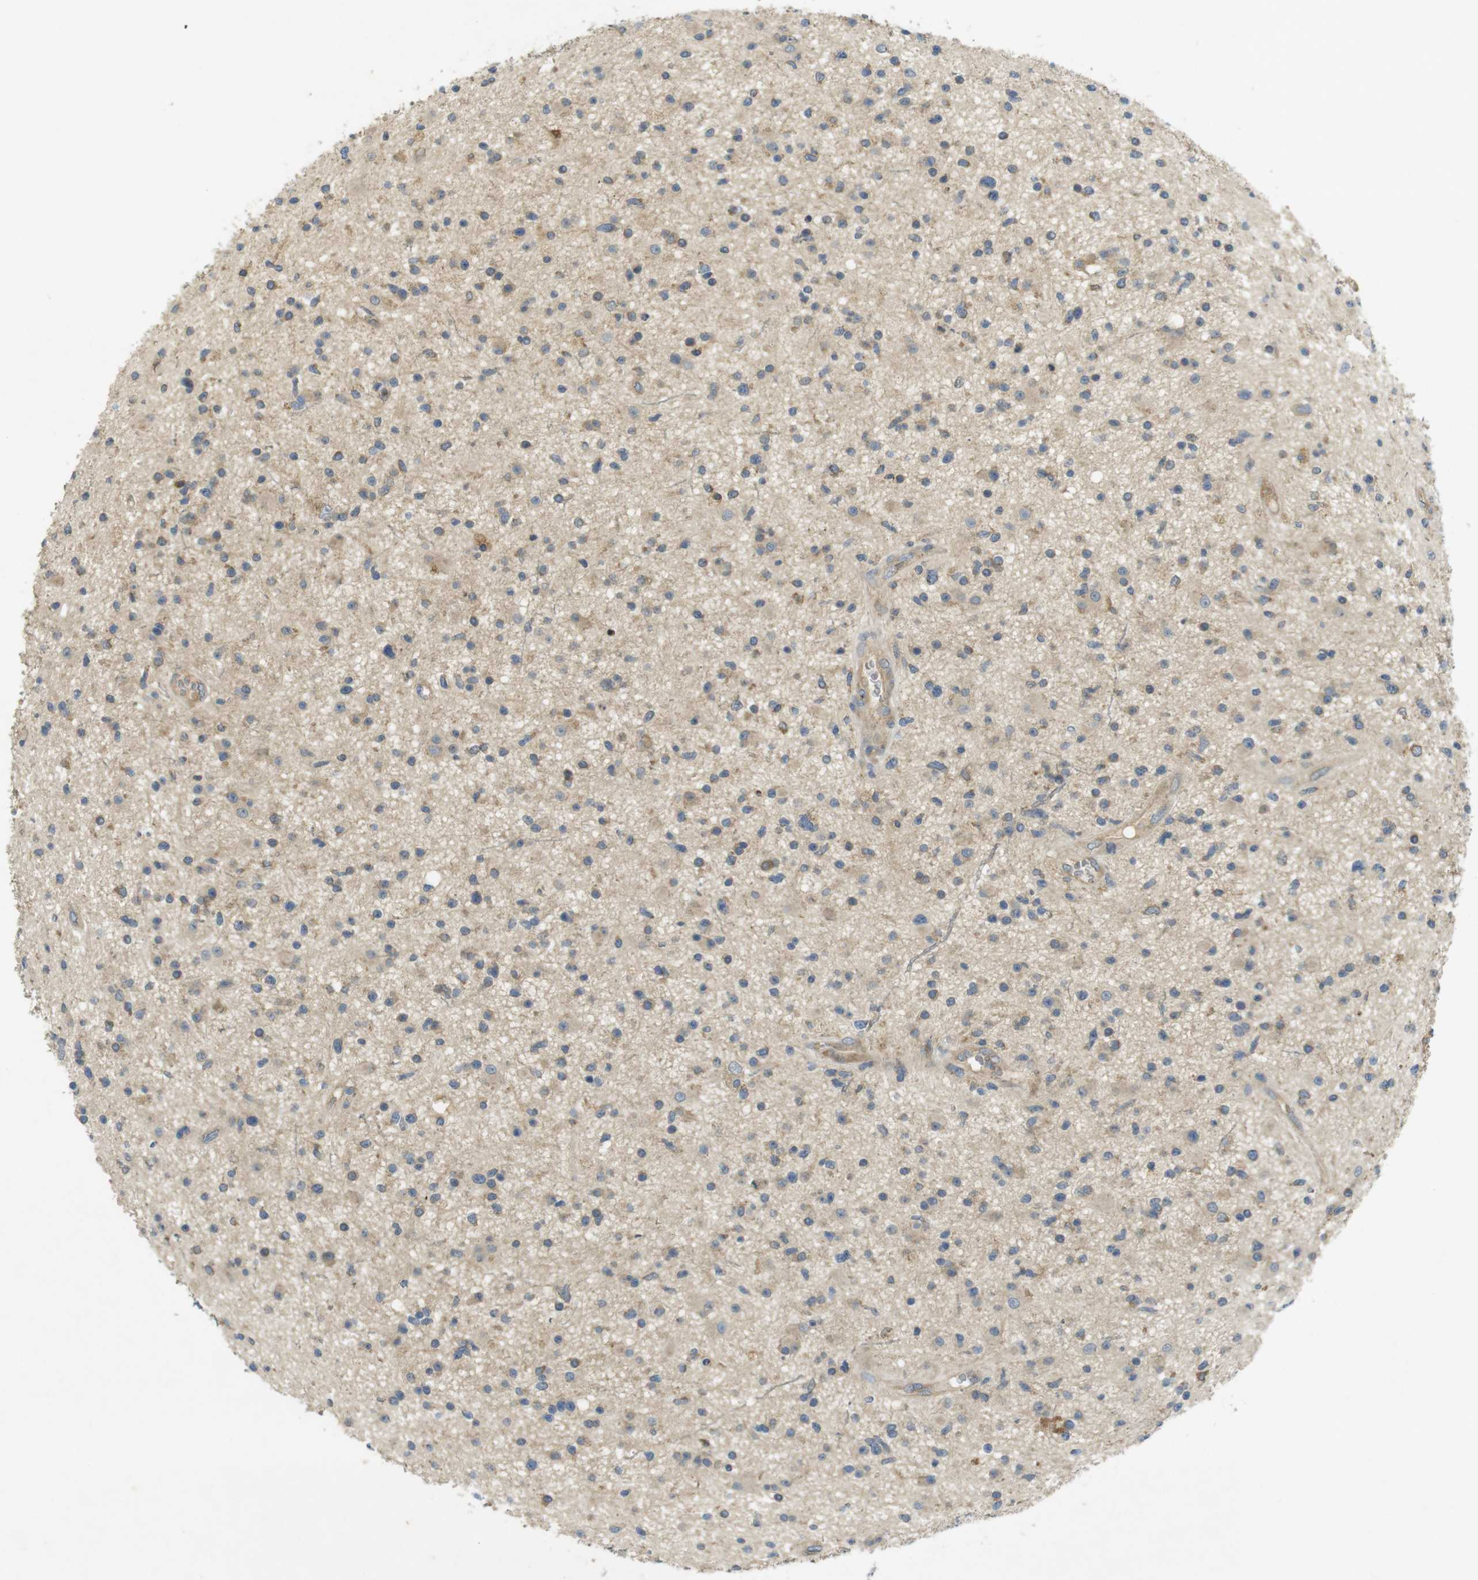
{"staining": {"intensity": "moderate", "quantity": "25%-75%", "location": "cytoplasmic/membranous"}, "tissue": "glioma", "cell_type": "Tumor cells", "image_type": "cancer", "snomed": [{"axis": "morphology", "description": "Glioma, malignant, High grade"}, {"axis": "topography", "description": "Brain"}], "caption": "IHC (DAB (3,3'-diaminobenzidine)) staining of malignant glioma (high-grade) demonstrates moderate cytoplasmic/membranous protein staining in approximately 25%-75% of tumor cells. (IHC, brightfield microscopy, high magnification).", "gene": "CLTC", "patient": {"sex": "male", "age": 33}}